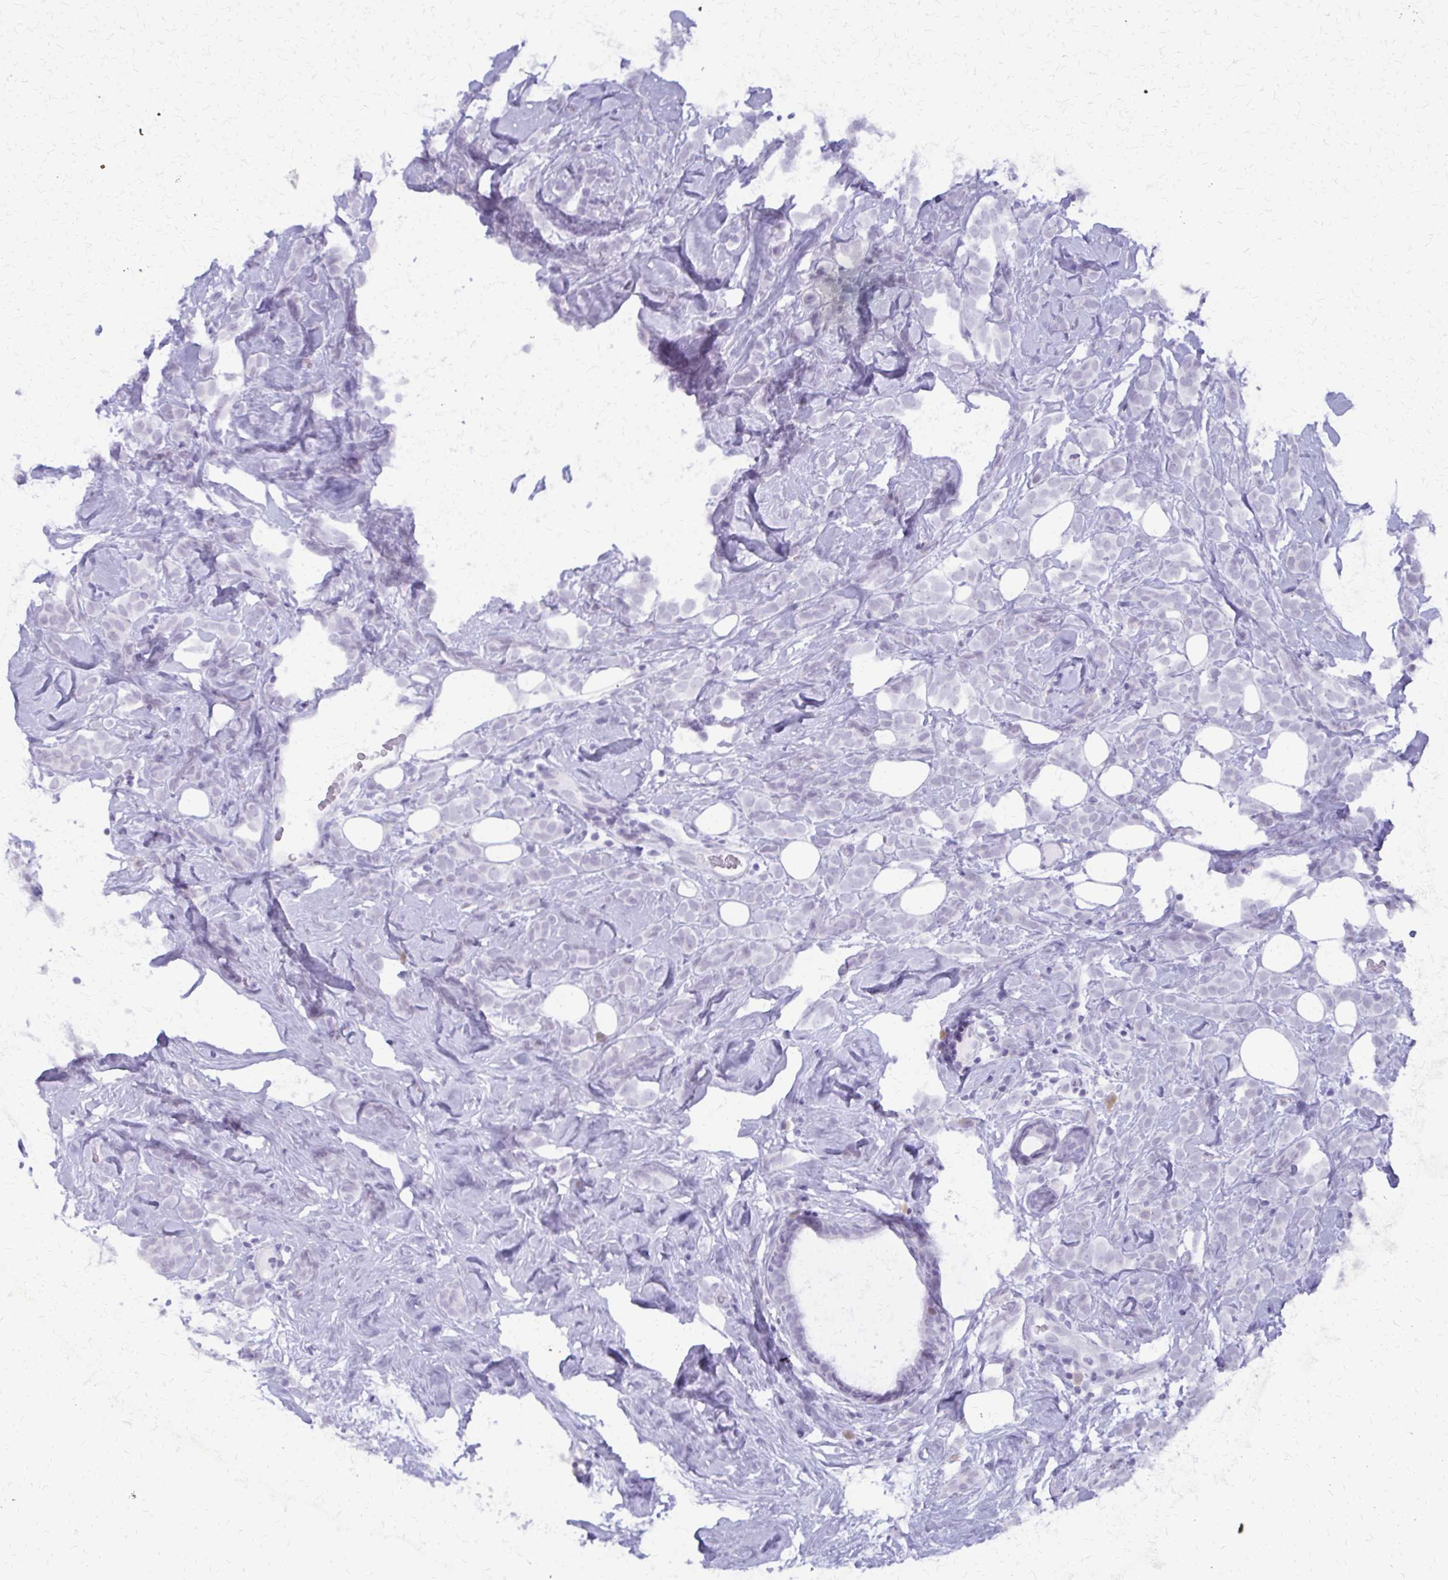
{"staining": {"intensity": "negative", "quantity": "none", "location": "none"}, "tissue": "breast cancer", "cell_type": "Tumor cells", "image_type": "cancer", "snomed": [{"axis": "morphology", "description": "Lobular carcinoma"}, {"axis": "topography", "description": "Breast"}], "caption": "Image shows no protein positivity in tumor cells of lobular carcinoma (breast) tissue. The staining is performed using DAB brown chromogen with nuclei counter-stained in using hematoxylin.", "gene": "FAM162B", "patient": {"sex": "female", "age": 49}}